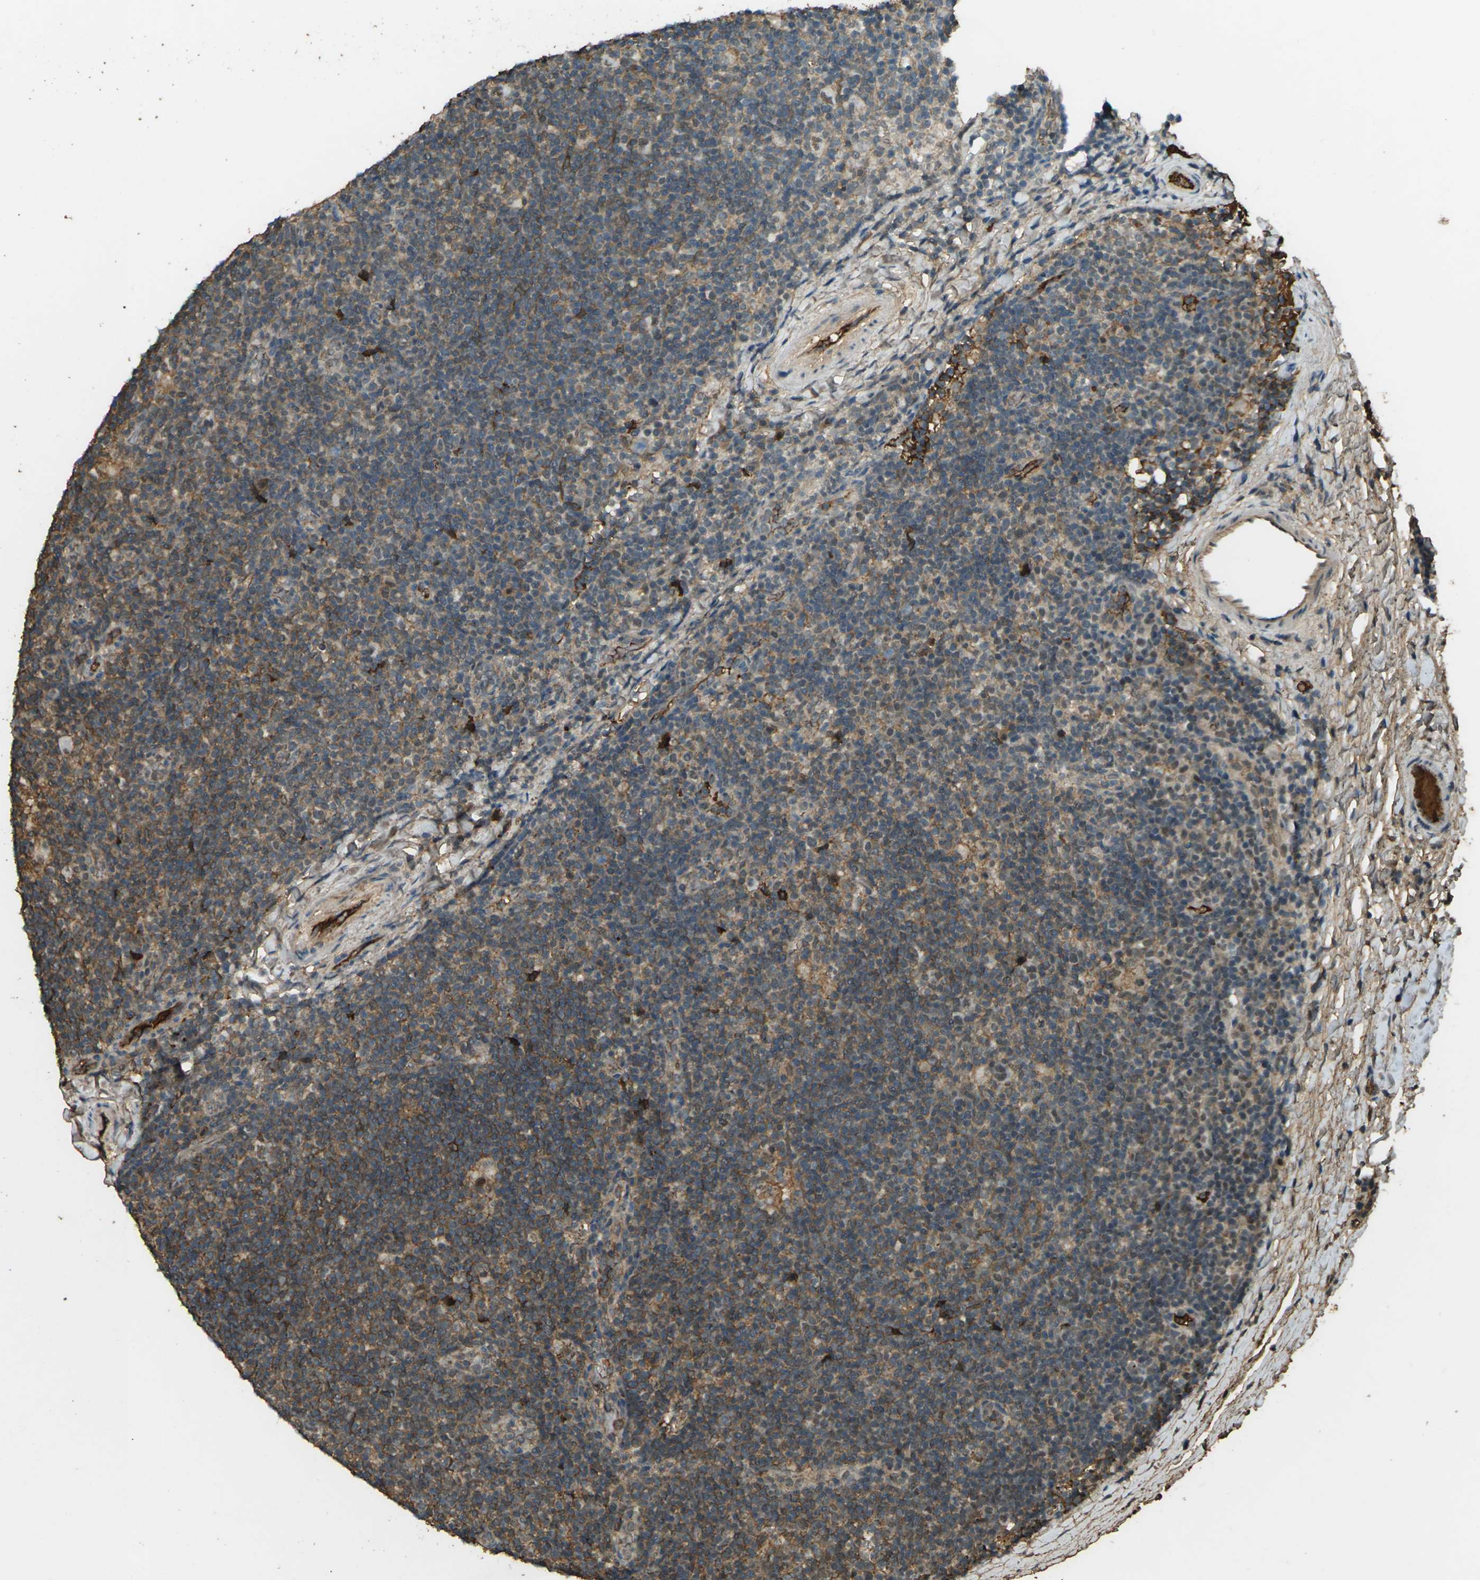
{"staining": {"intensity": "negative", "quantity": "none", "location": "none"}, "tissue": "lymphoma", "cell_type": "Tumor cells", "image_type": "cancer", "snomed": [{"axis": "morphology", "description": "Hodgkin's disease, NOS"}, {"axis": "topography", "description": "Lymph node"}], "caption": "The image displays no staining of tumor cells in Hodgkin's disease. (Immunohistochemistry, brightfield microscopy, high magnification).", "gene": "CYP1B1", "patient": {"sex": "female", "age": 57}}